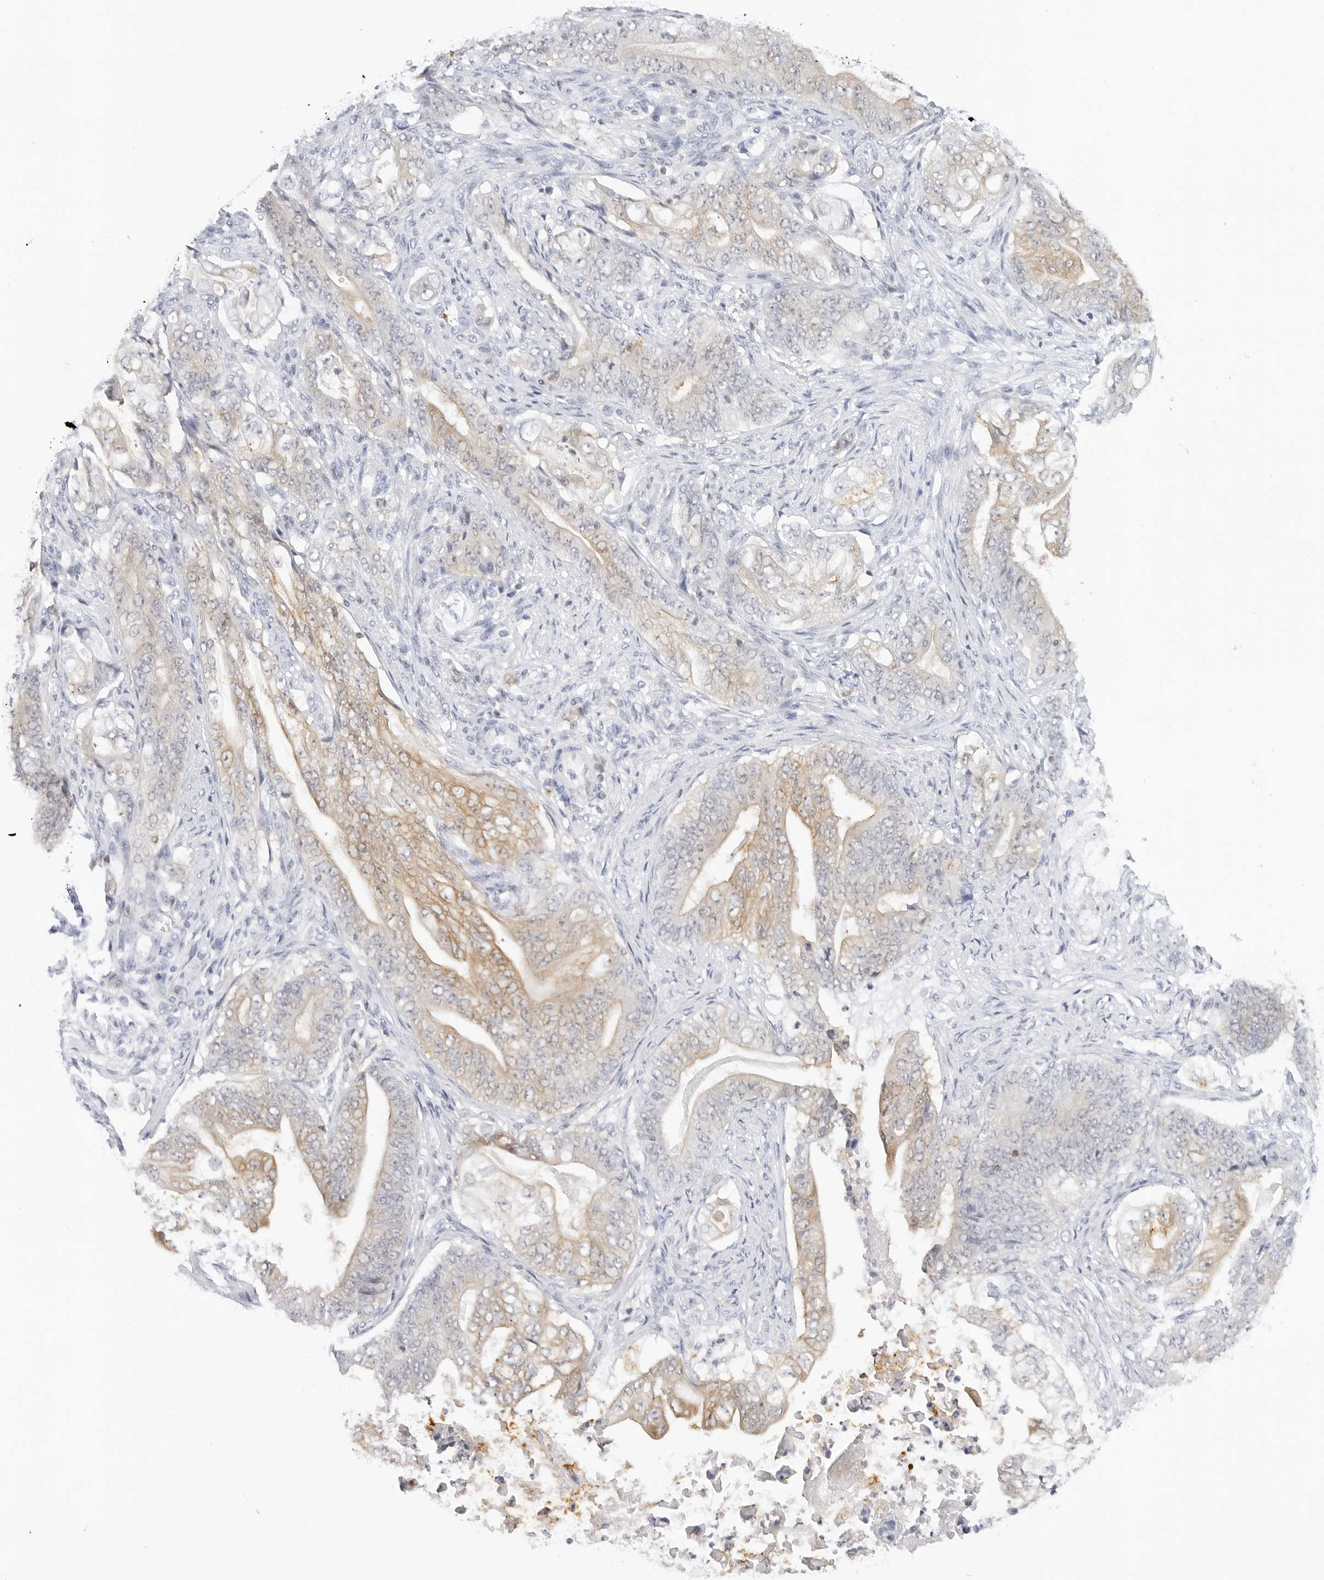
{"staining": {"intensity": "moderate", "quantity": "25%-75%", "location": "cytoplasmic/membranous"}, "tissue": "stomach cancer", "cell_type": "Tumor cells", "image_type": "cancer", "snomed": [{"axis": "morphology", "description": "Adenocarcinoma, NOS"}, {"axis": "topography", "description": "Stomach"}], "caption": "A medium amount of moderate cytoplasmic/membranous positivity is seen in approximately 25%-75% of tumor cells in stomach cancer tissue.", "gene": "SLC9A3R1", "patient": {"sex": "female", "age": 73}}